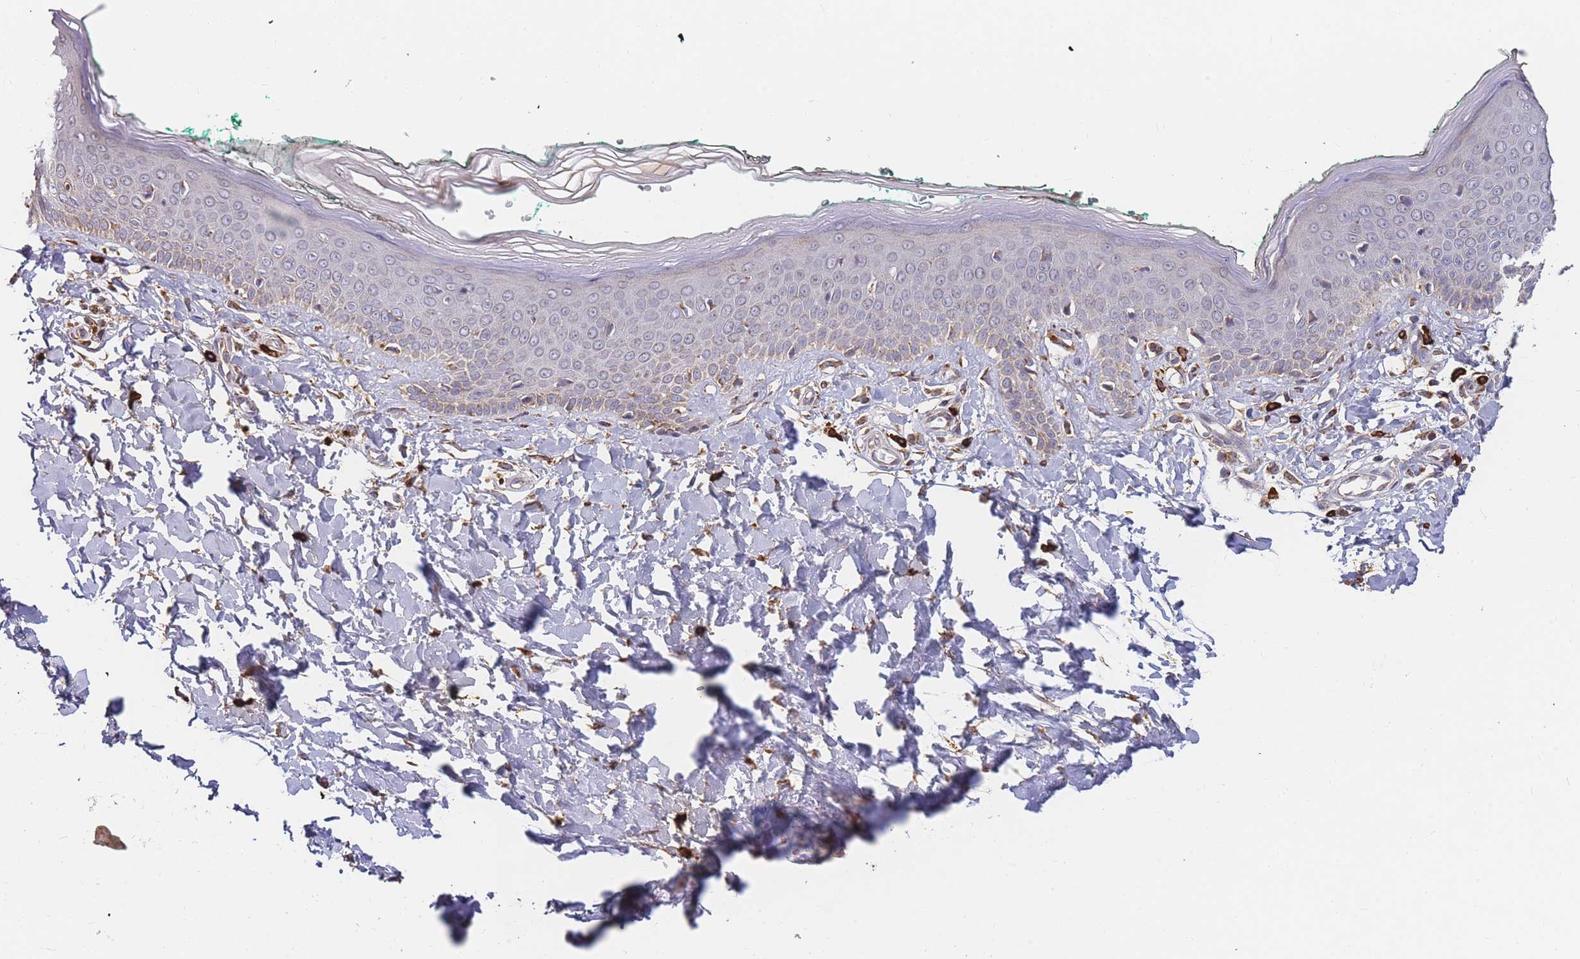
{"staining": {"intensity": "moderate", "quantity": ">75%", "location": "cytoplasmic/membranous"}, "tissue": "skin", "cell_type": "Fibroblasts", "image_type": "normal", "snomed": [{"axis": "morphology", "description": "Normal tissue, NOS"}, {"axis": "morphology", "description": "Malignant melanoma, NOS"}, {"axis": "topography", "description": "Skin"}], "caption": "The immunohistochemical stain shows moderate cytoplasmic/membranous staining in fibroblasts of normal skin. (Stains: DAB in brown, nuclei in blue, Microscopy: brightfield microscopy at high magnification).", "gene": "ADCY9", "patient": {"sex": "male", "age": 62}}